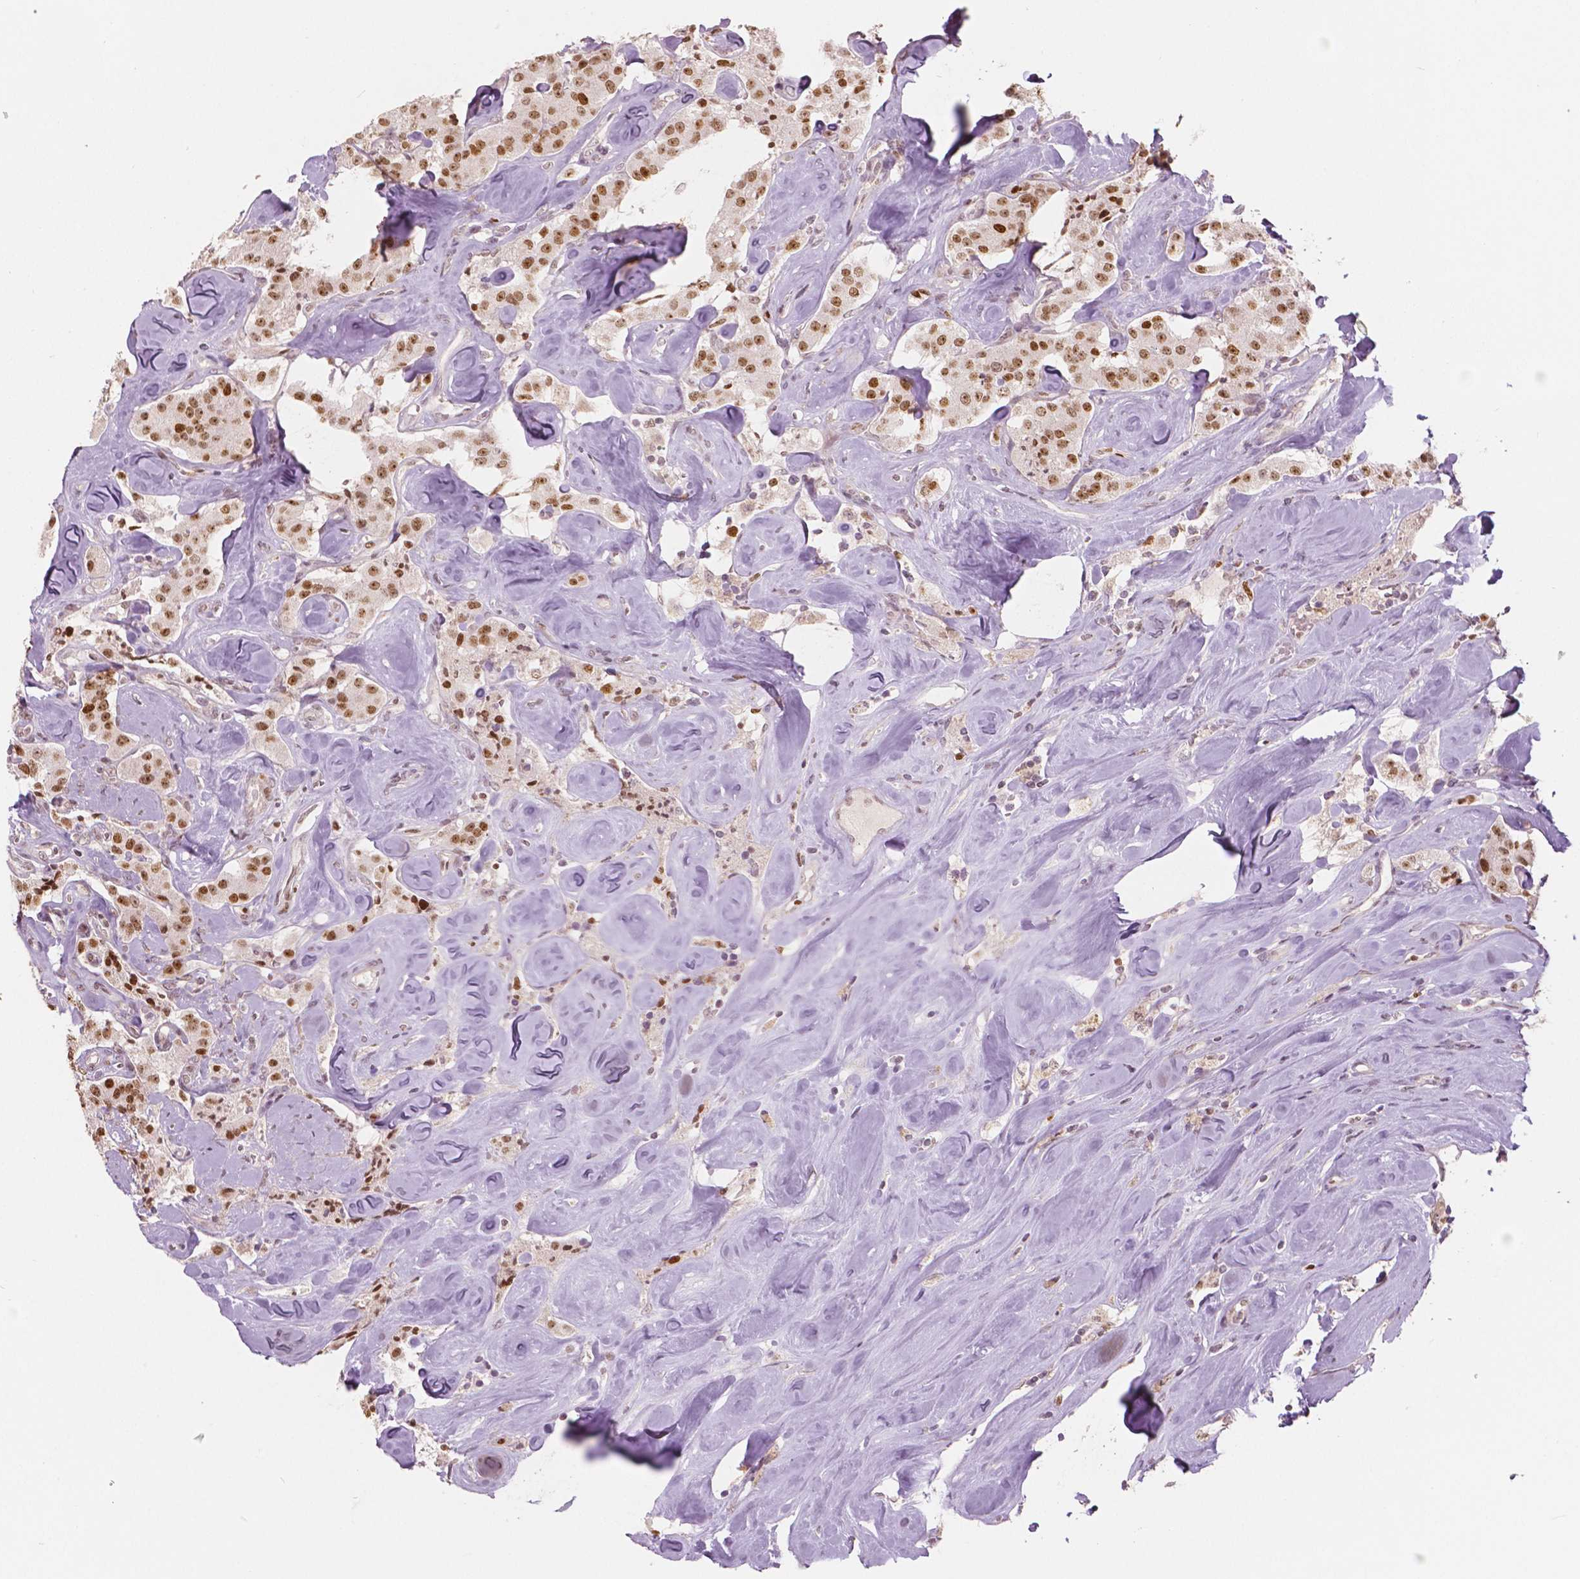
{"staining": {"intensity": "moderate", "quantity": ">75%", "location": "nuclear"}, "tissue": "carcinoid", "cell_type": "Tumor cells", "image_type": "cancer", "snomed": [{"axis": "morphology", "description": "Carcinoid, malignant, NOS"}, {"axis": "topography", "description": "Pancreas"}], "caption": "IHC histopathology image of malignant carcinoid stained for a protein (brown), which exhibits medium levels of moderate nuclear positivity in approximately >75% of tumor cells.", "gene": "NSD2", "patient": {"sex": "male", "age": 41}}